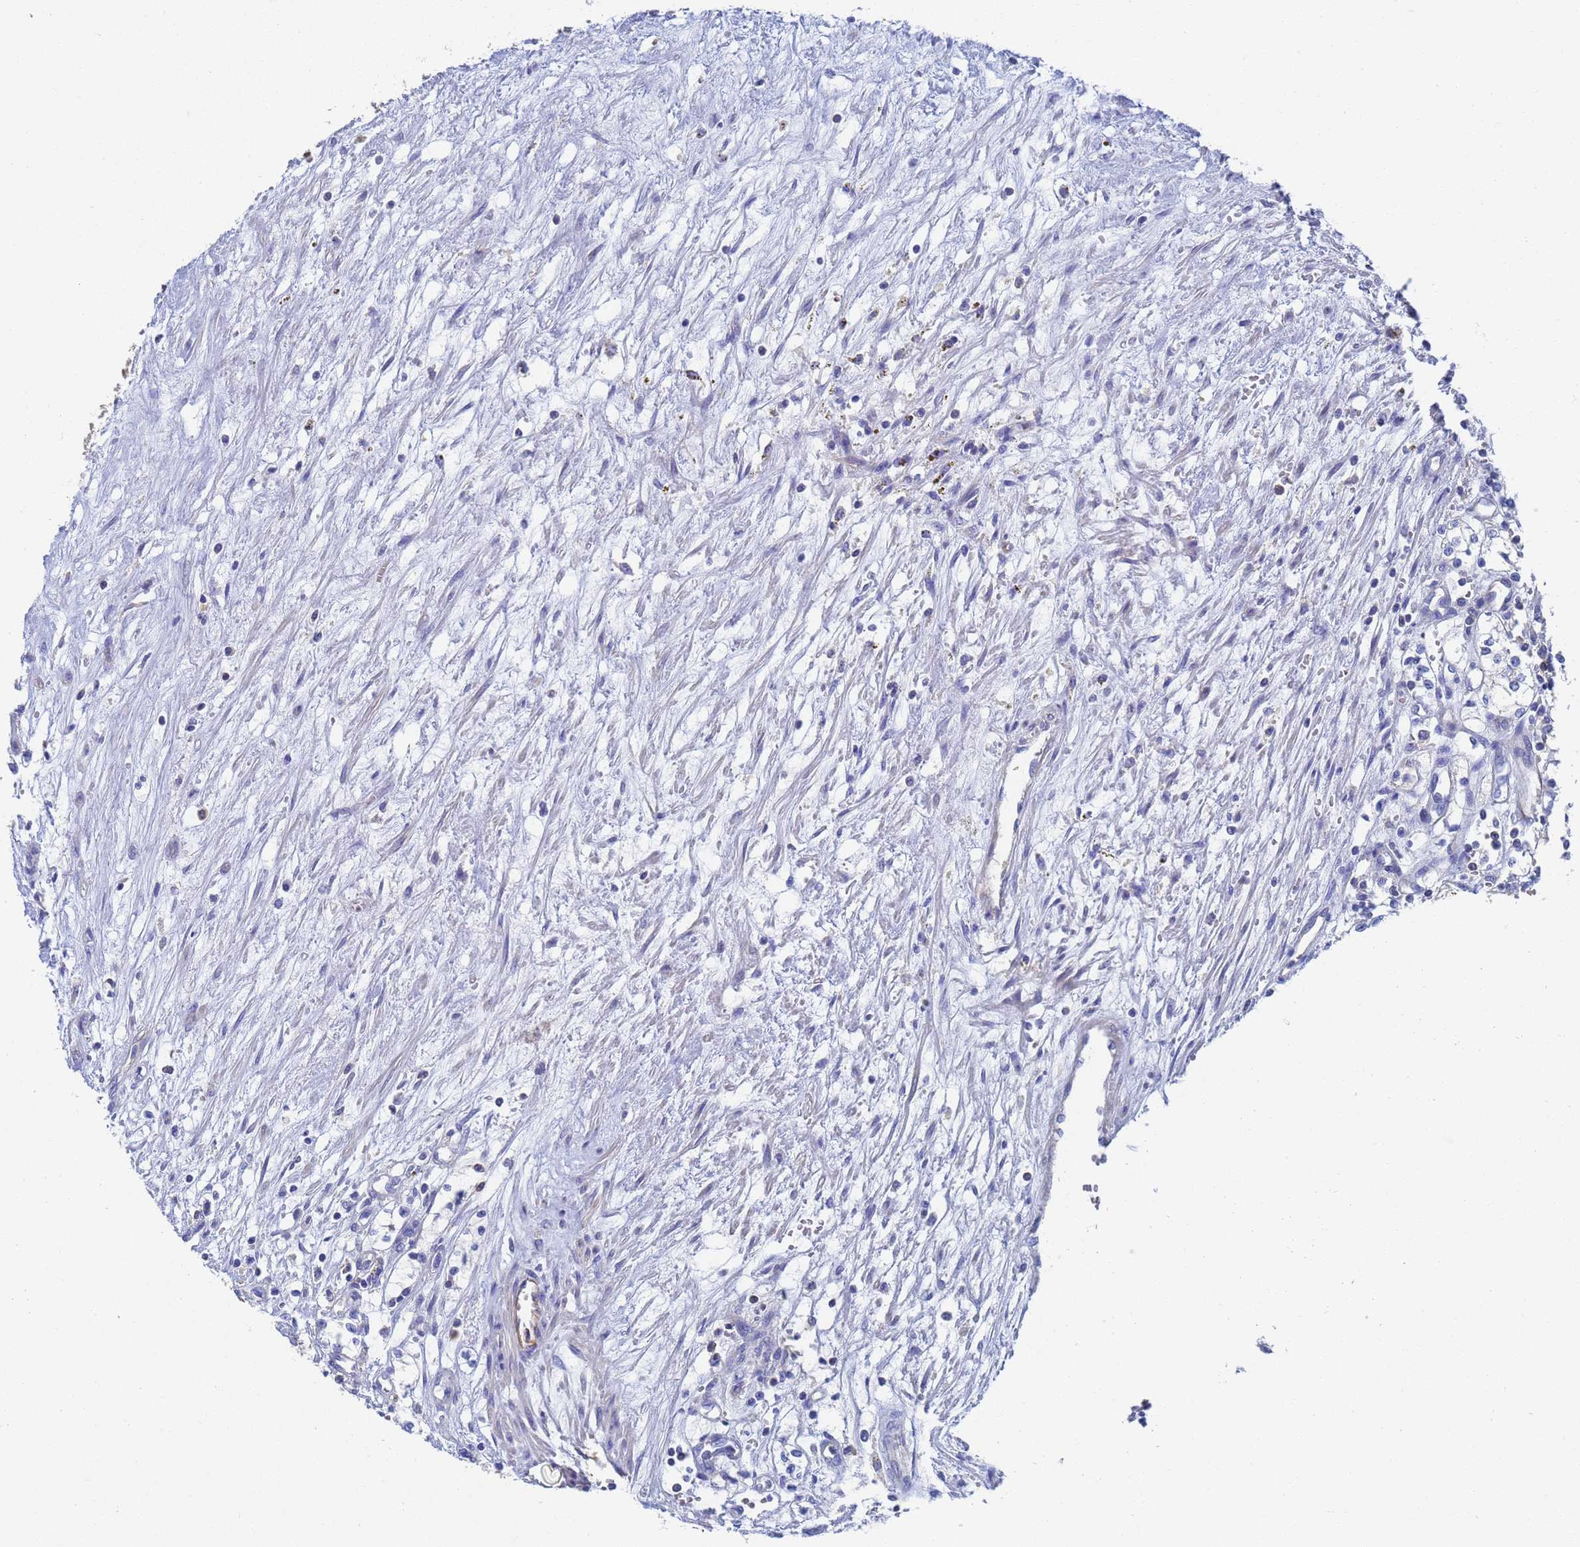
{"staining": {"intensity": "negative", "quantity": "none", "location": "none"}, "tissue": "renal cancer", "cell_type": "Tumor cells", "image_type": "cancer", "snomed": [{"axis": "morphology", "description": "Adenocarcinoma, NOS"}, {"axis": "topography", "description": "Kidney"}], "caption": "DAB immunohistochemical staining of human renal adenocarcinoma shows no significant expression in tumor cells.", "gene": "GCHFR", "patient": {"sex": "male", "age": 59}}